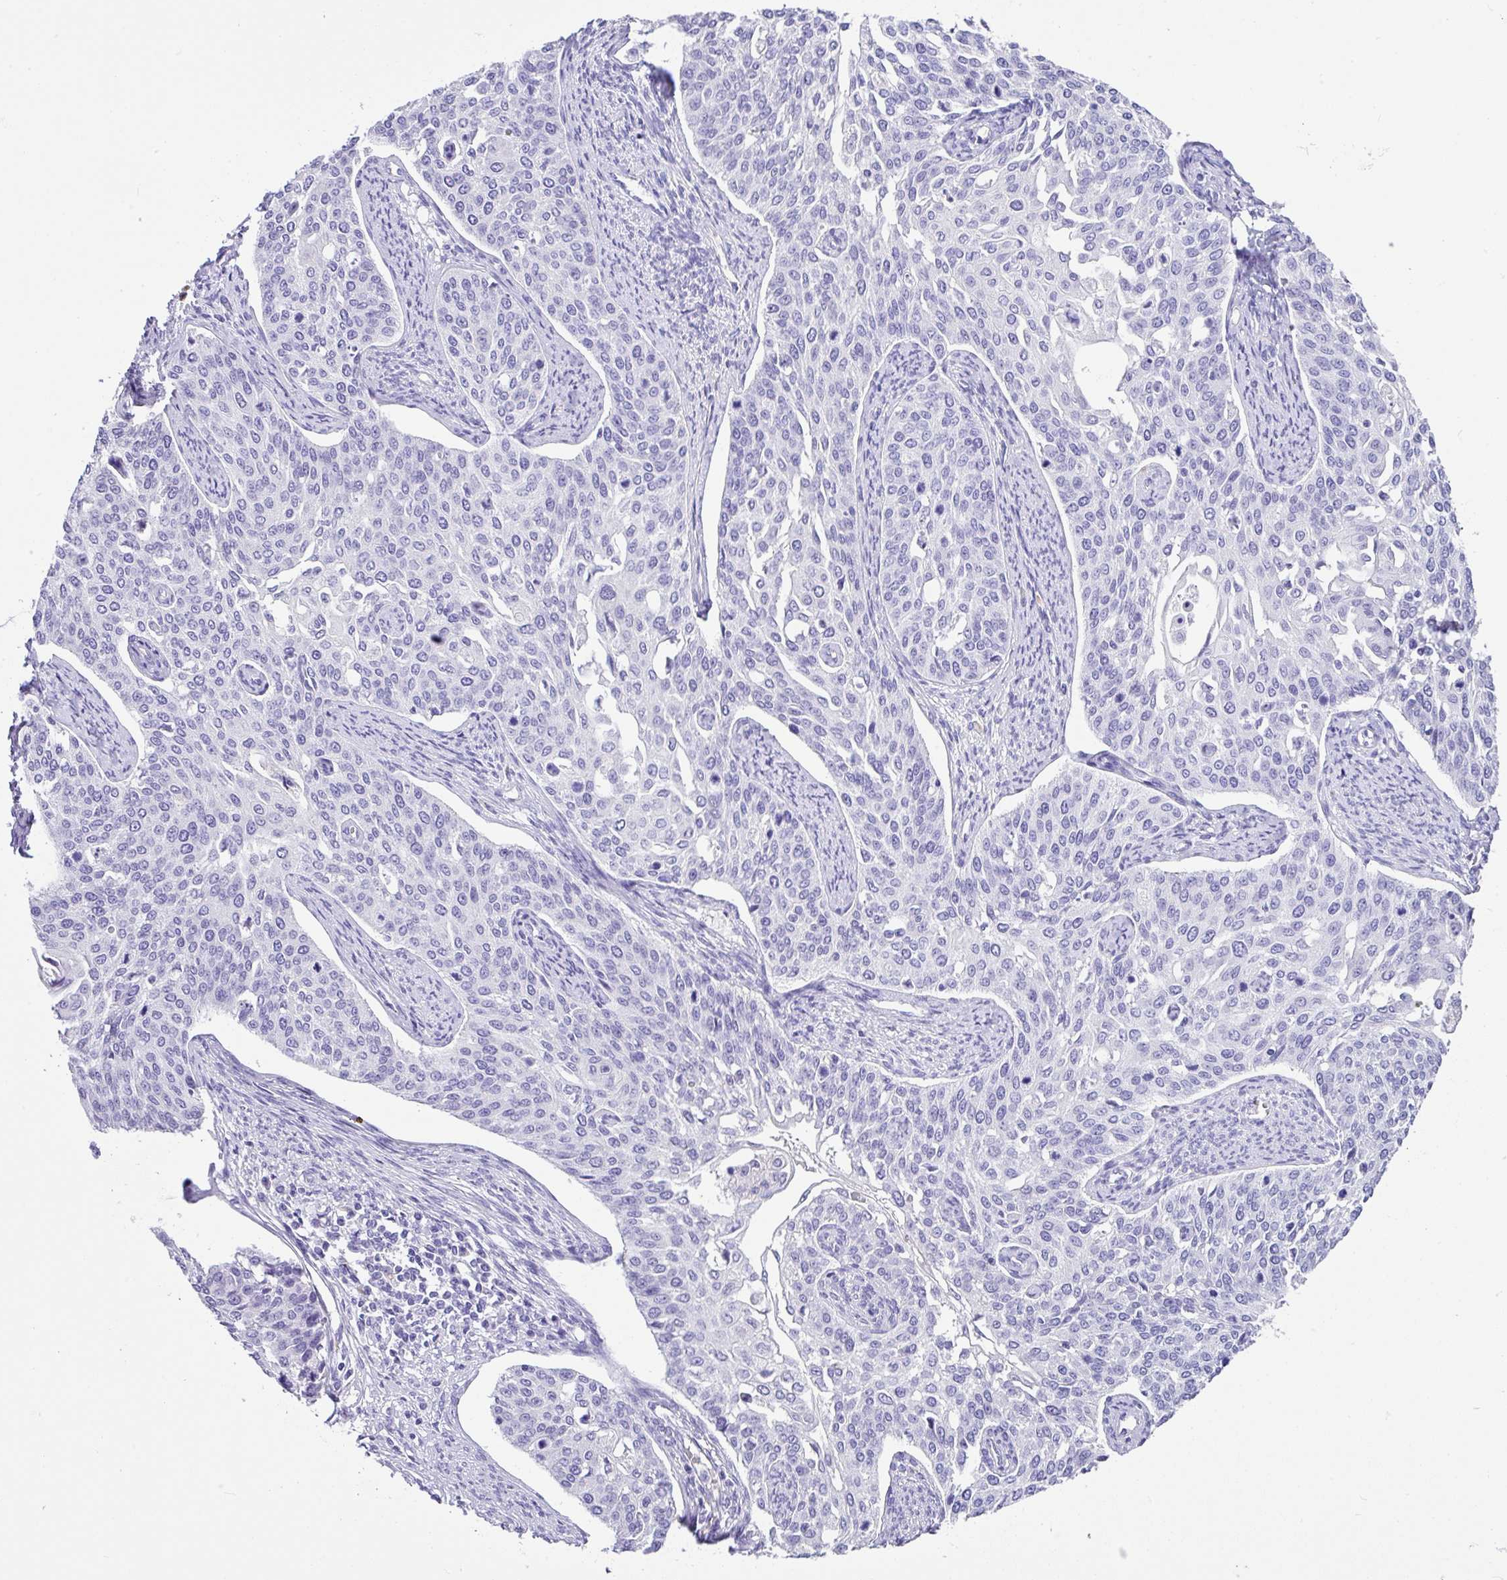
{"staining": {"intensity": "negative", "quantity": "none", "location": "none"}, "tissue": "cervical cancer", "cell_type": "Tumor cells", "image_type": "cancer", "snomed": [{"axis": "morphology", "description": "Squamous cell carcinoma, NOS"}, {"axis": "topography", "description": "Cervix"}], "caption": "High power microscopy image of an immunohistochemistry (IHC) photomicrograph of cervical cancer, revealing no significant positivity in tumor cells.", "gene": "ZG16", "patient": {"sex": "female", "age": 44}}